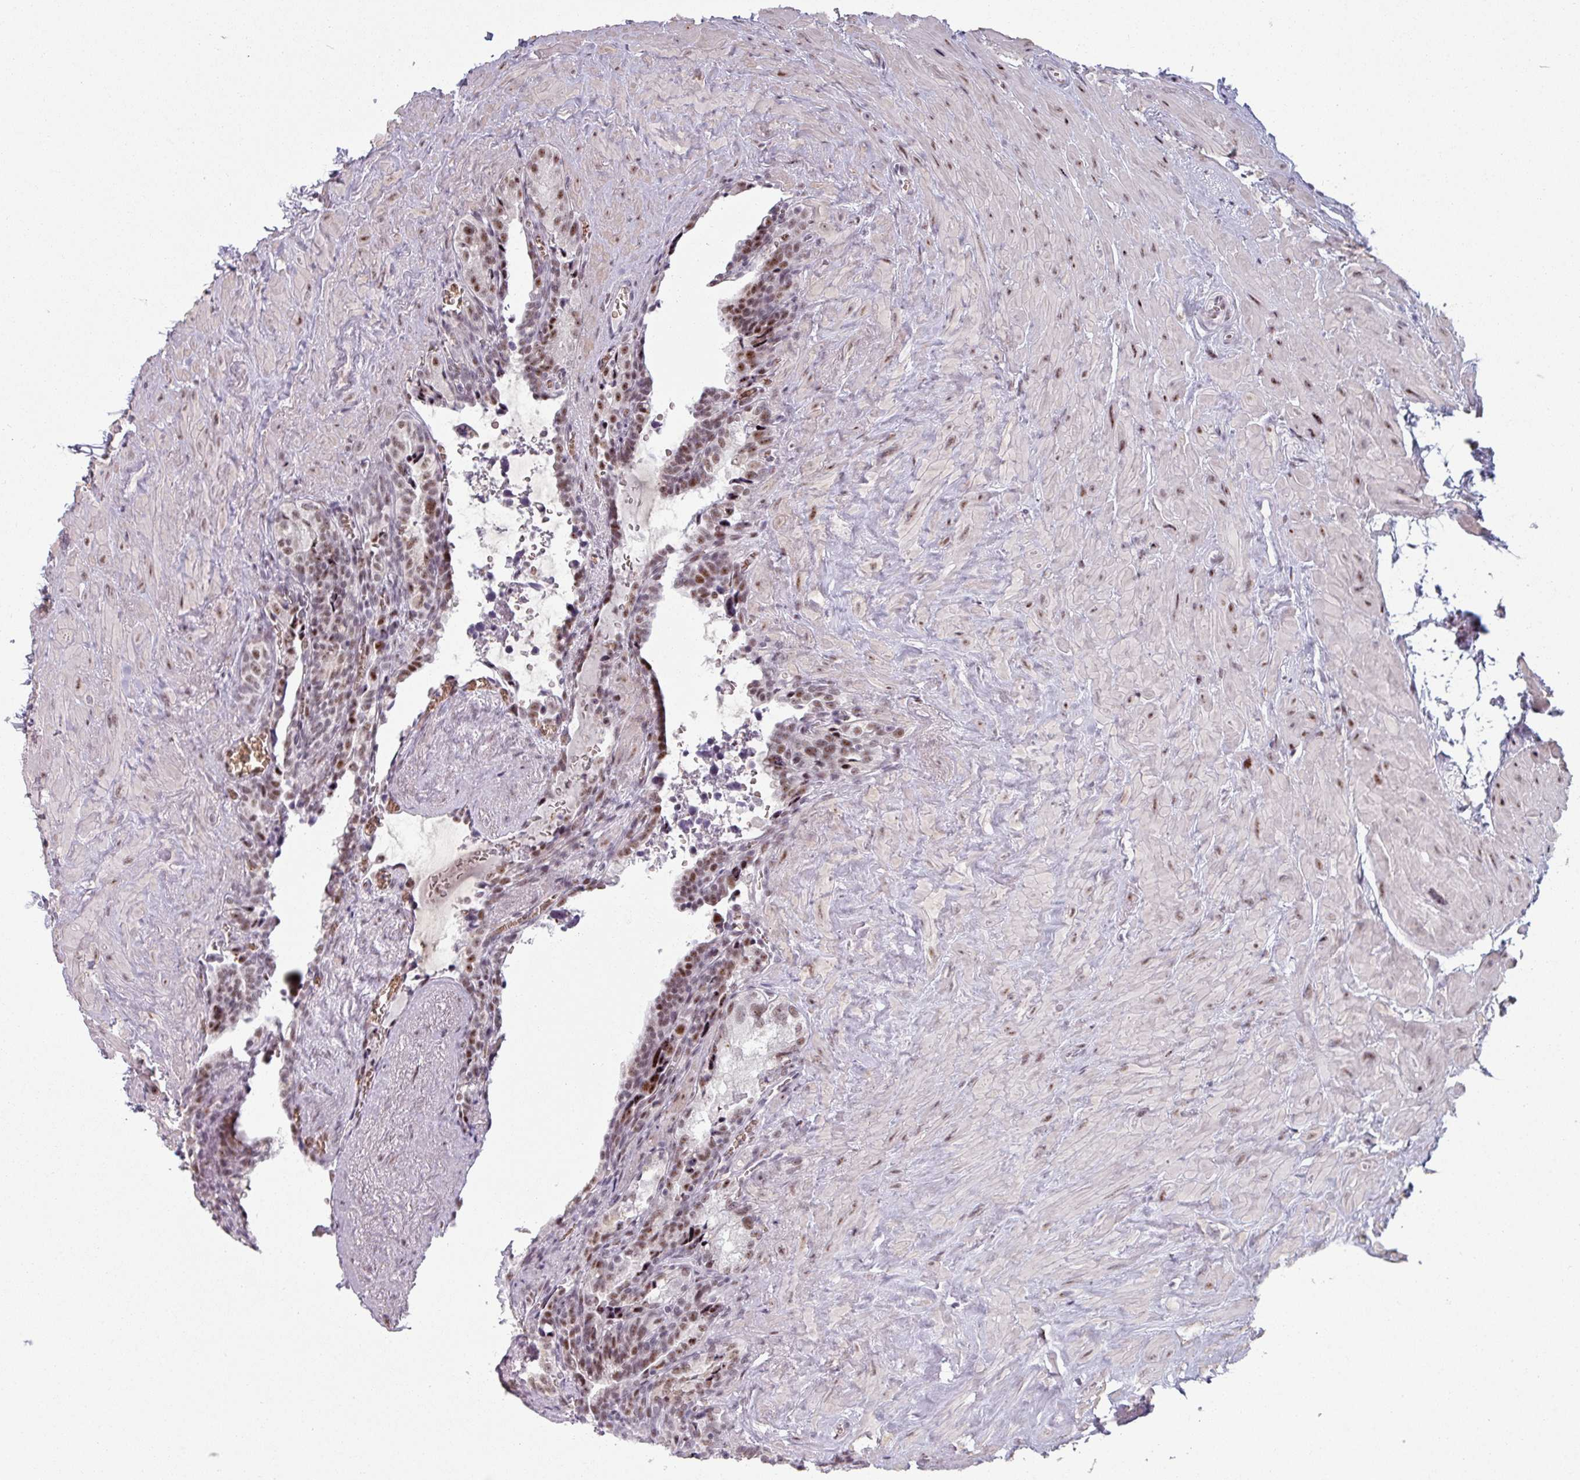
{"staining": {"intensity": "moderate", "quantity": ">75%", "location": "nuclear"}, "tissue": "seminal vesicle", "cell_type": "Glandular cells", "image_type": "normal", "snomed": [{"axis": "morphology", "description": "Normal tissue, NOS"}, {"axis": "topography", "description": "Seminal veicle"}], "caption": "An immunohistochemistry image of unremarkable tissue is shown. Protein staining in brown labels moderate nuclear positivity in seminal vesicle within glandular cells.", "gene": "NCOR1", "patient": {"sex": "male", "age": 68}}